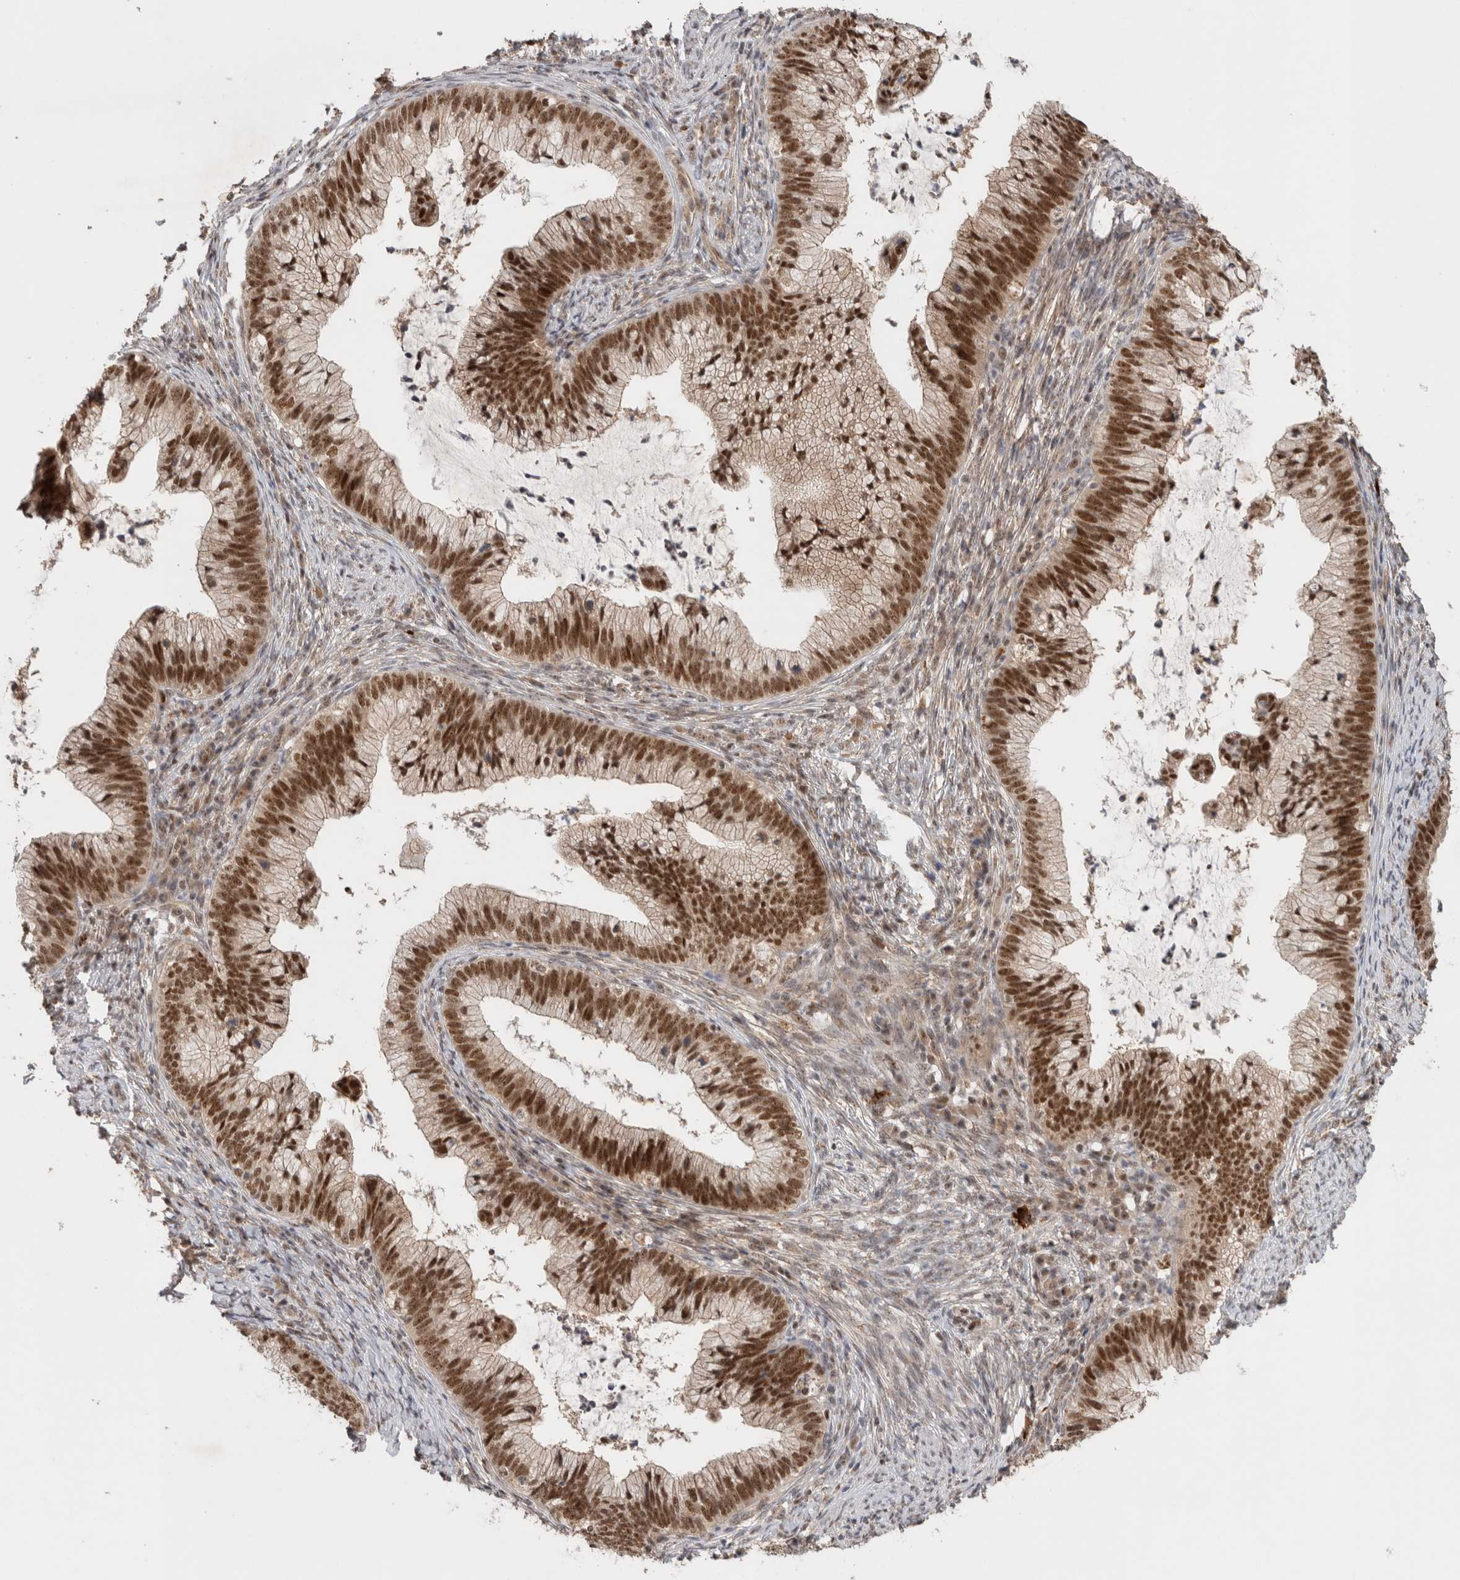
{"staining": {"intensity": "strong", "quantity": "25%-75%", "location": "nuclear"}, "tissue": "cervical cancer", "cell_type": "Tumor cells", "image_type": "cancer", "snomed": [{"axis": "morphology", "description": "Adenocarcinoma, NOS"}, {"axis": "topography", "description": "Cervix"}], "caption": "Tumor cells demonstrate high levels of strong nuclear positivity in approximately 25%-75% of cells in adenocarcinoma (cervical).", "gene": "MPHOSPH6", "patient": {"sex": "female", "age": 36}}